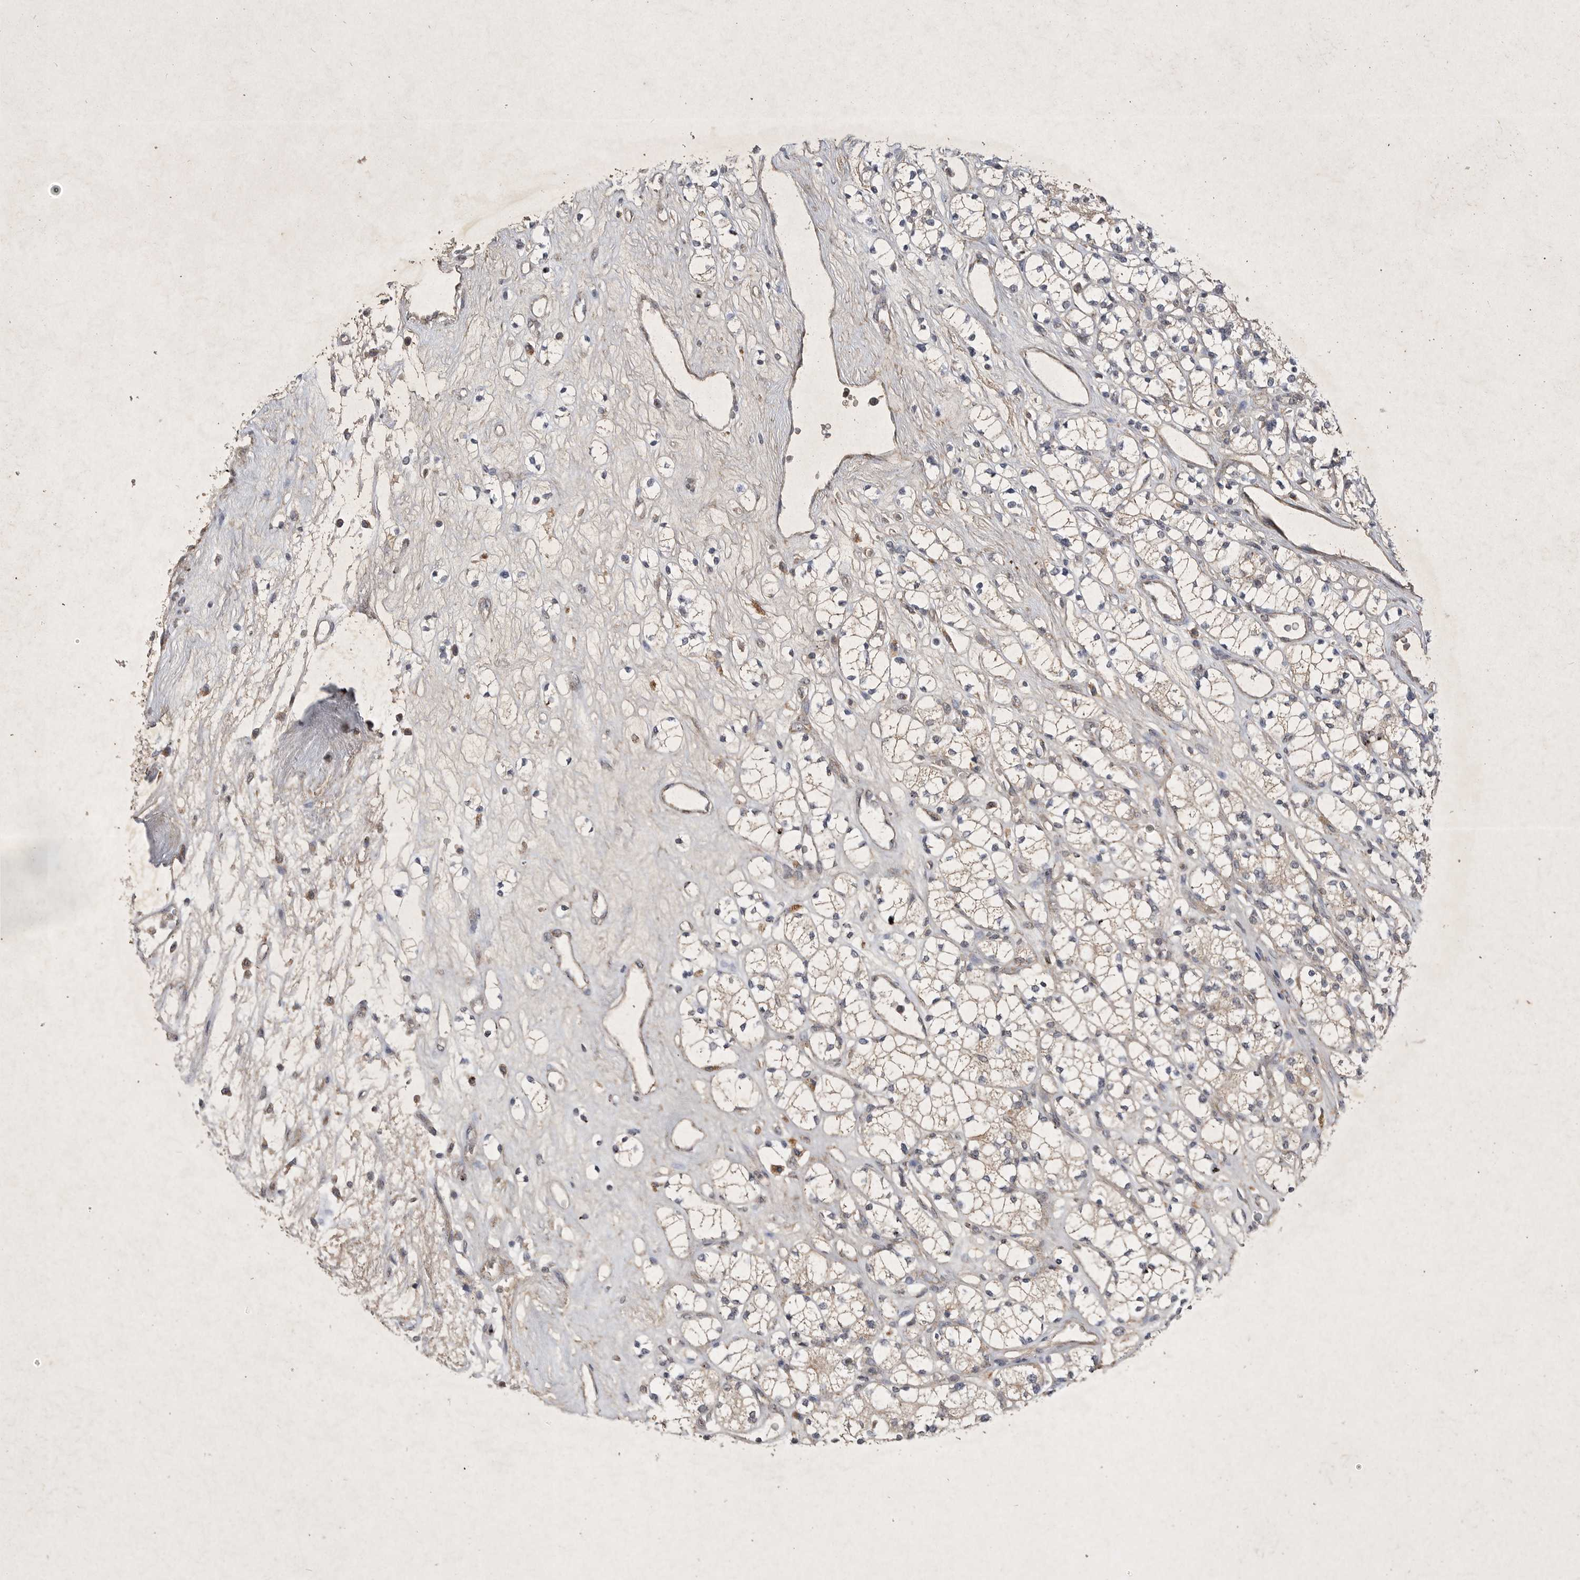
{"staining": {"intensity": "negative", "quantity": "none", "location": "none"}, "tissue": "renal cancer", "cell_type": "Tumor cells", "image_type": "cancer", "snomed": [{"axis": "morphology", "description": "Adenocarcinoma, NOS"}, {"axis": "topography", "description": "Kidney"}], "caption": "This is an immunohistochemistry image of human renal adenocarcinoma. There is no expression in tumor cells.", "gene": "DDR1", "patient": {"sex": "male", "age": 77}}